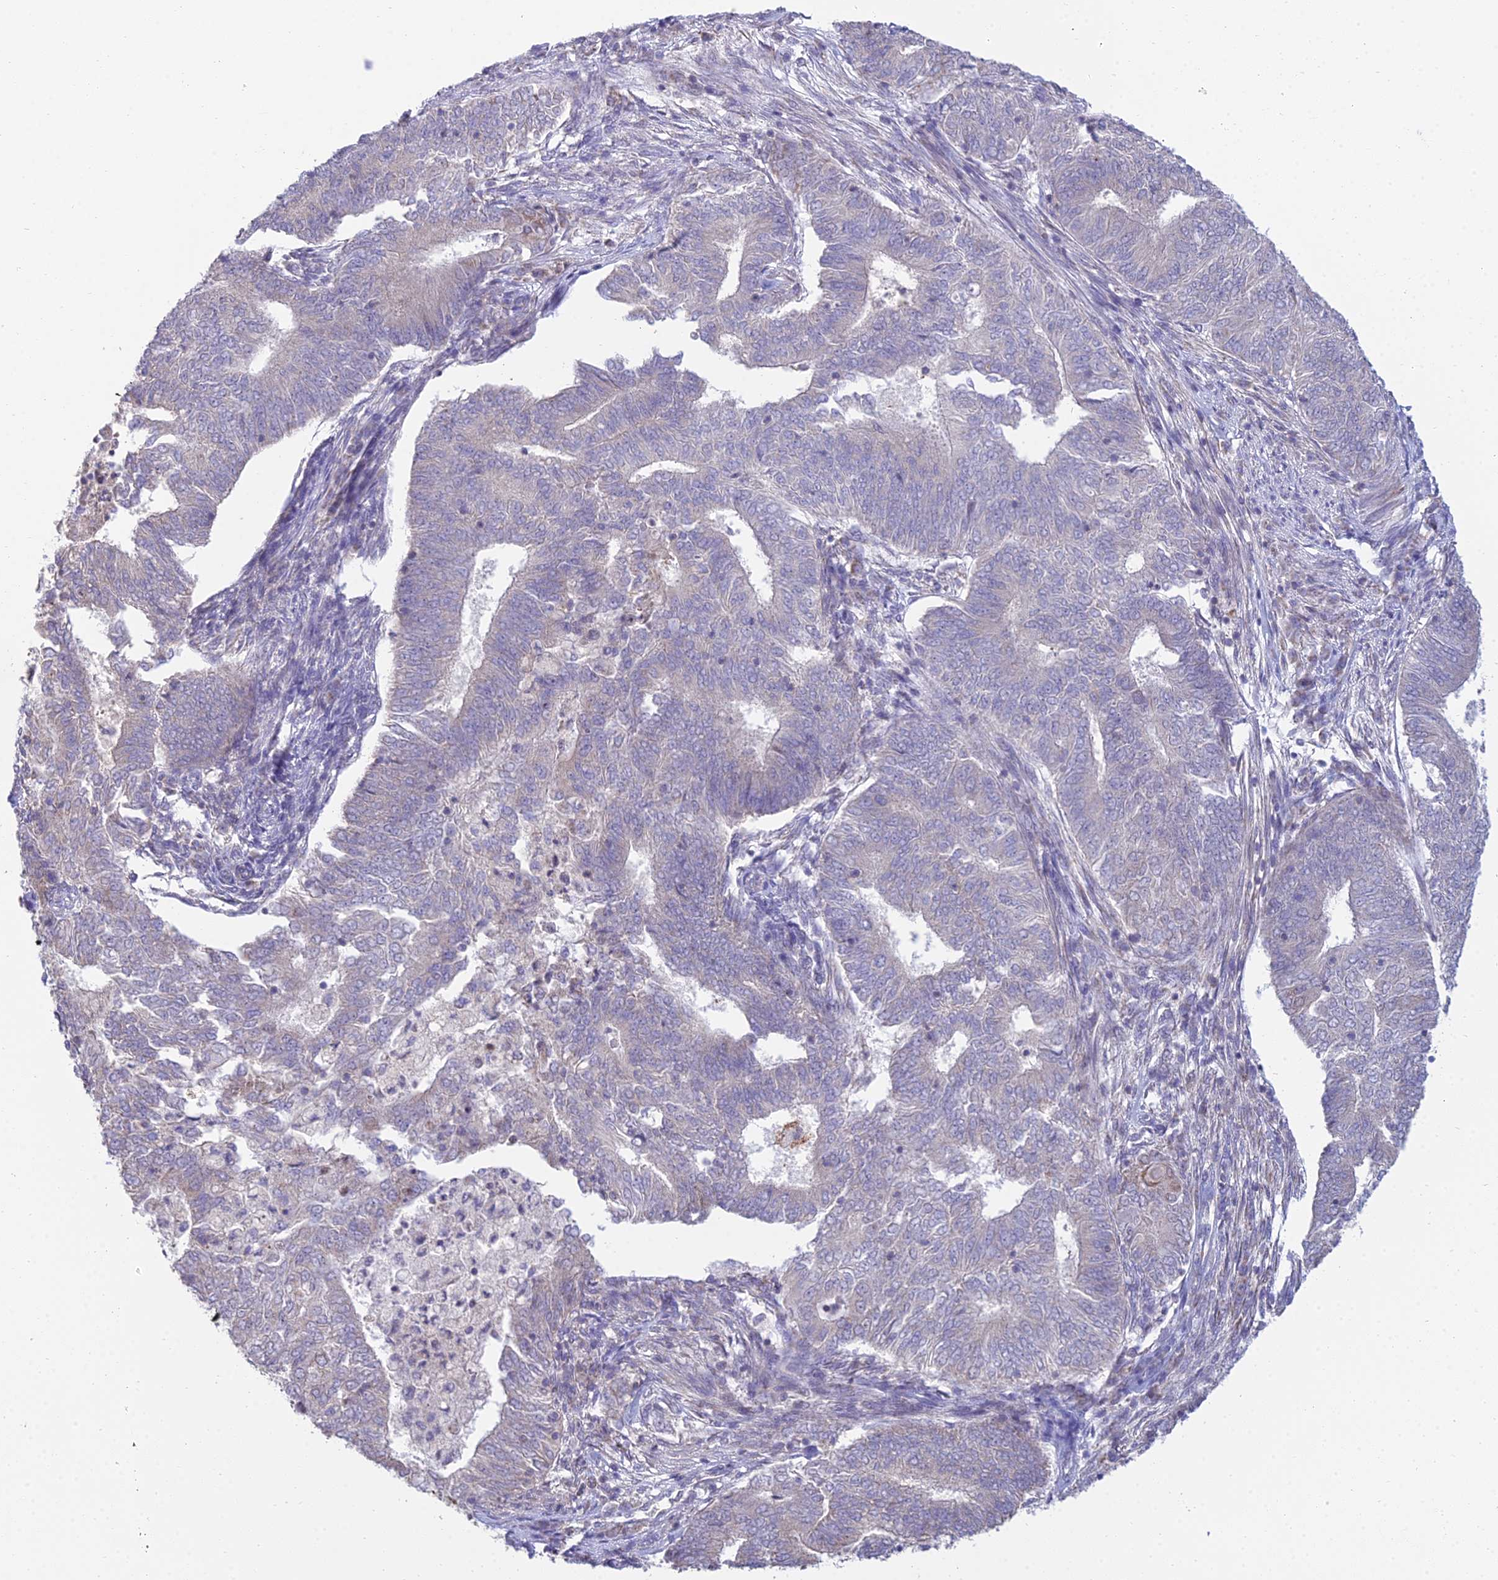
{"staining": {"intensity": "weak", "quantity": "<25%", "location": "cytoplasmic/membranous"}, "tissue": "endometrial cancer", "cell_type": "Tumor cells", "image_type": "cancer", "snomed": [{"axis": "morphology", "description": "Adenocarcinoma, NOS"}, {"axis": "topography", "description": "Endometrium"}], "caption": "There is no significant staining in tumor cells of endometrial cancer.", "gene": "CFAP206", "patient": {"sex": "female", "age": 62}}